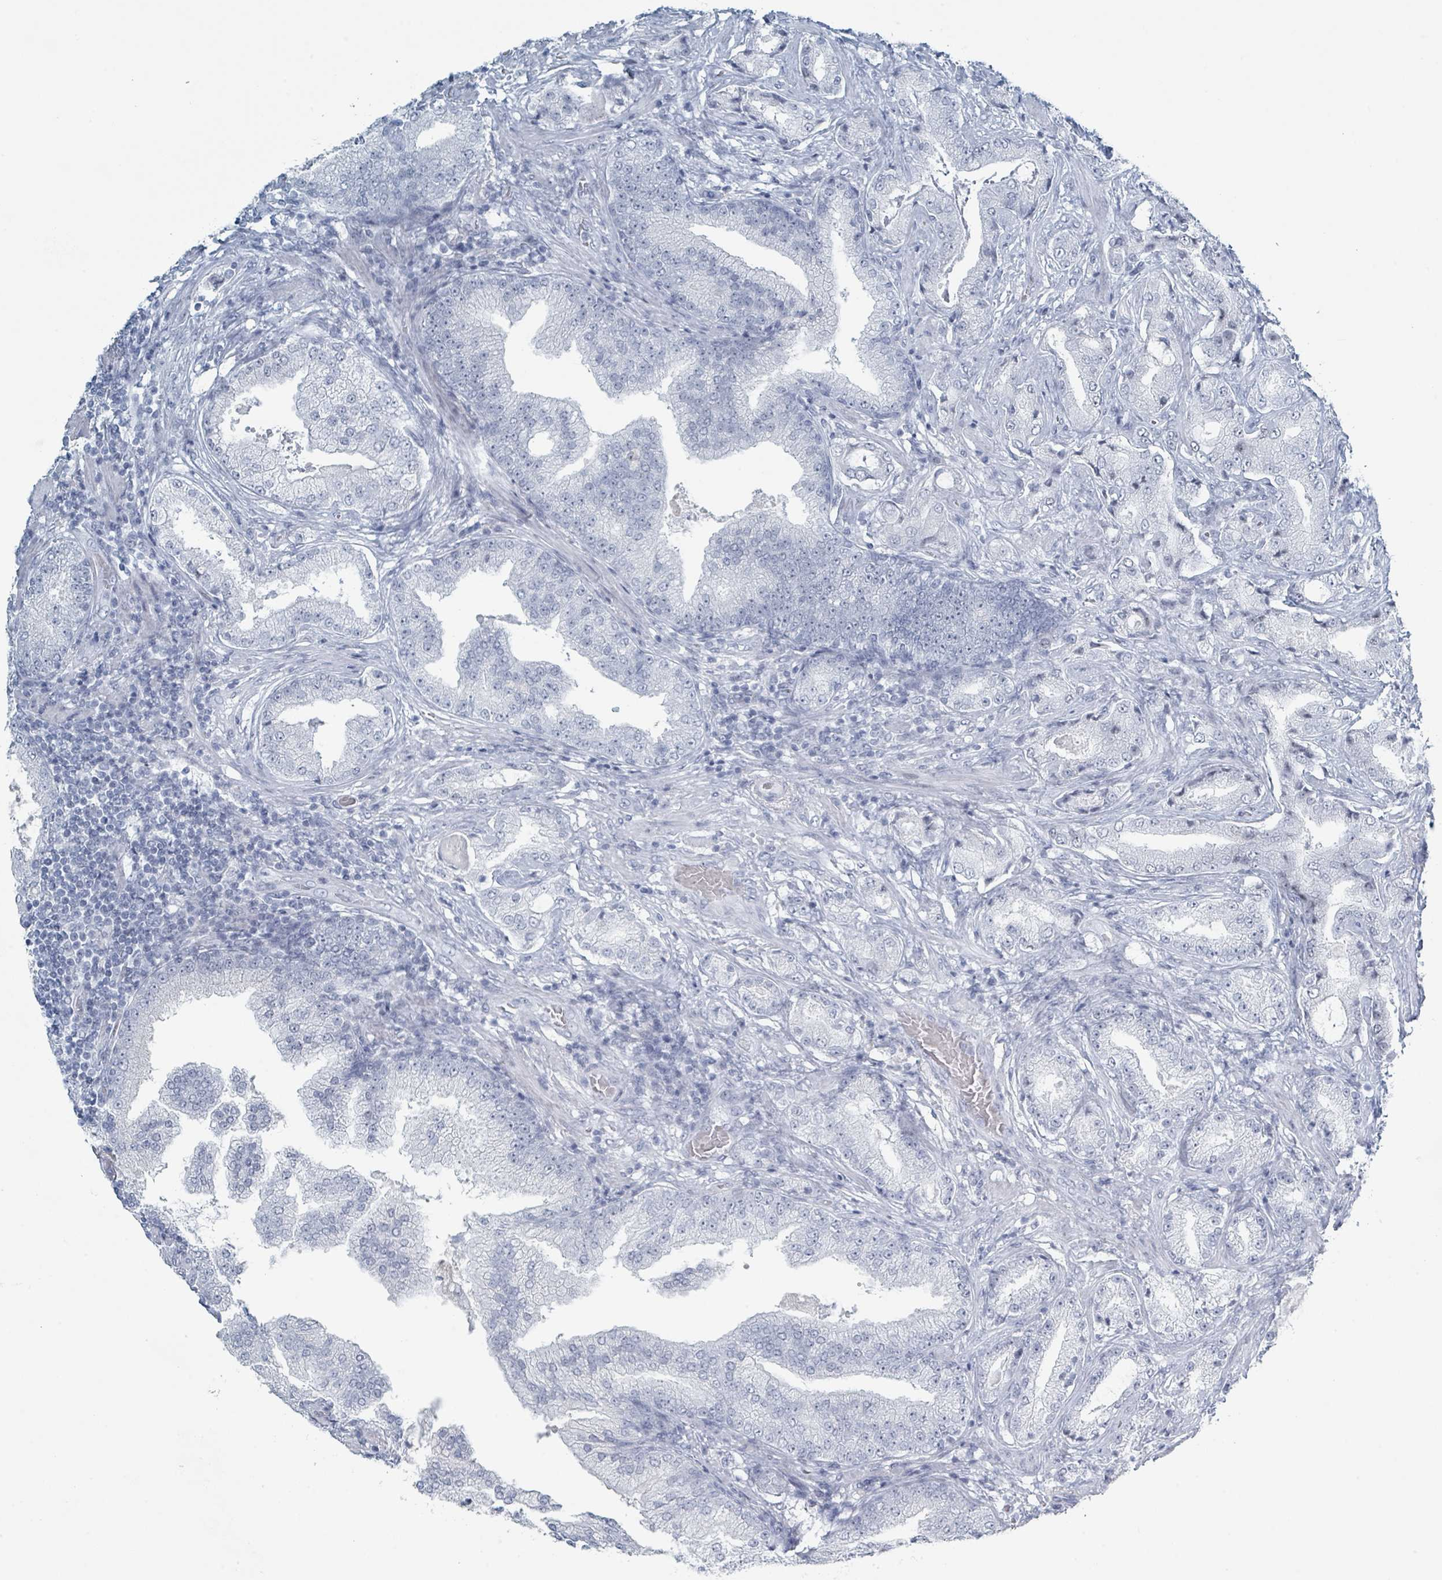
{"staining": {"intensity": "negative", "quantity": "none", "location": "none"}, "tissue": "prostate cancer", "cell_type": "Tumor cells", "image_type": "cancer", "snomed": [{"axis": "morphology", "description": "Adenocarcinoma, High grade"}, {"axis": "topography", "description": "Prostate"}], "caption": "Human prostate cancer (adenocarcinoma (high-grade)) stained for a protein using IHC exhibits no staining in tumor cells.", "gene": "GPR15LG", "patient": {"sex": "male", "age": 68}}